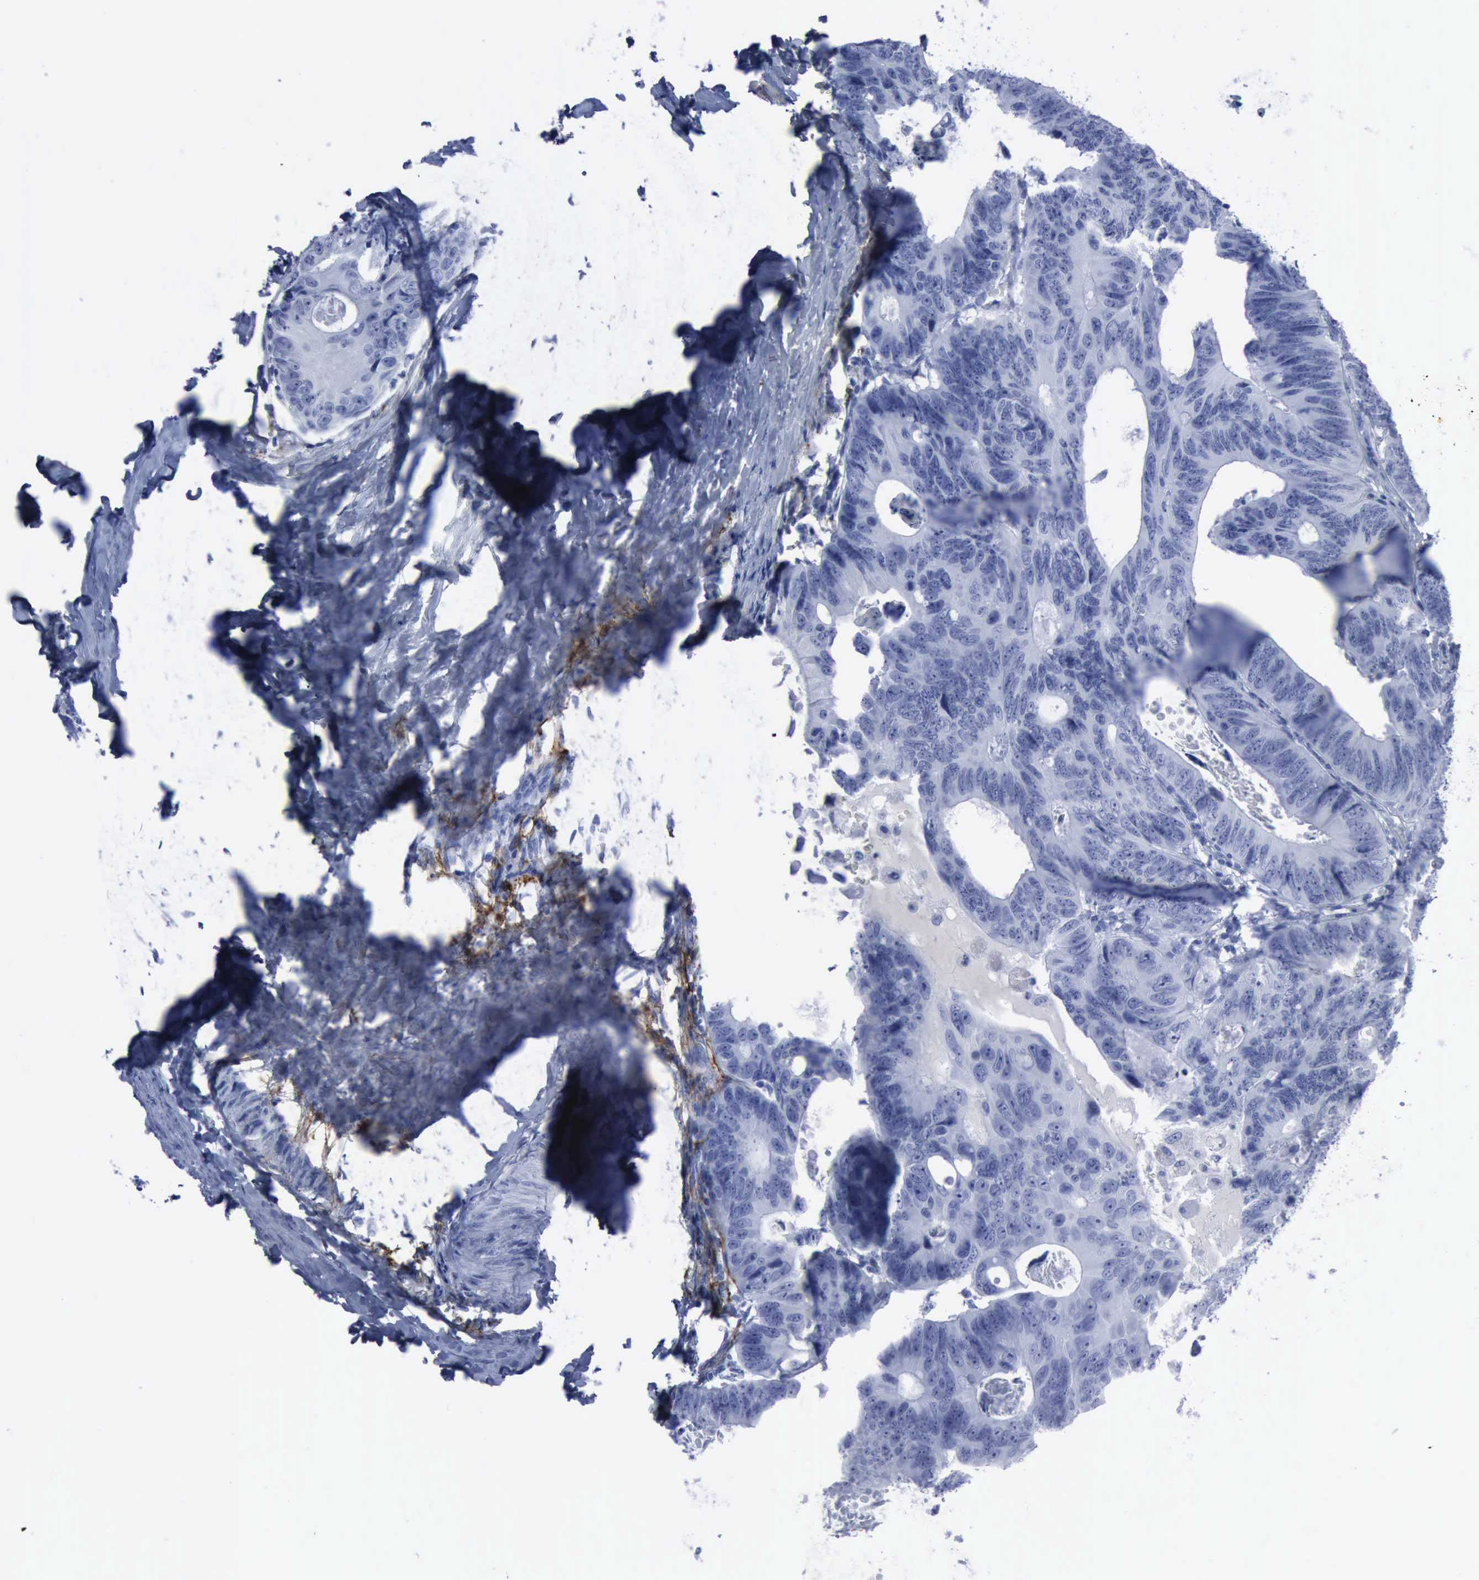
{"staining": {"intensity": "negative", "quantity": "none", "location": "none"}, "tissue": "colorectal cancer", "cell_type": "Tumor cells", "image_type": "cancer", "snomed": [{"axis": "morphology", "description": "Adenocarcinoma, NOS"}, {"axis": "topography", "description": "Colon"}], "caption": "Immunohistochemistry histopathology image of human colorectal cancer (adenocarcinoma) stained for a protein (brown), which demonstrates no staining in tumor cells.", "gene": "NGFR", "patient": {"sex": "female", "age": 55}}